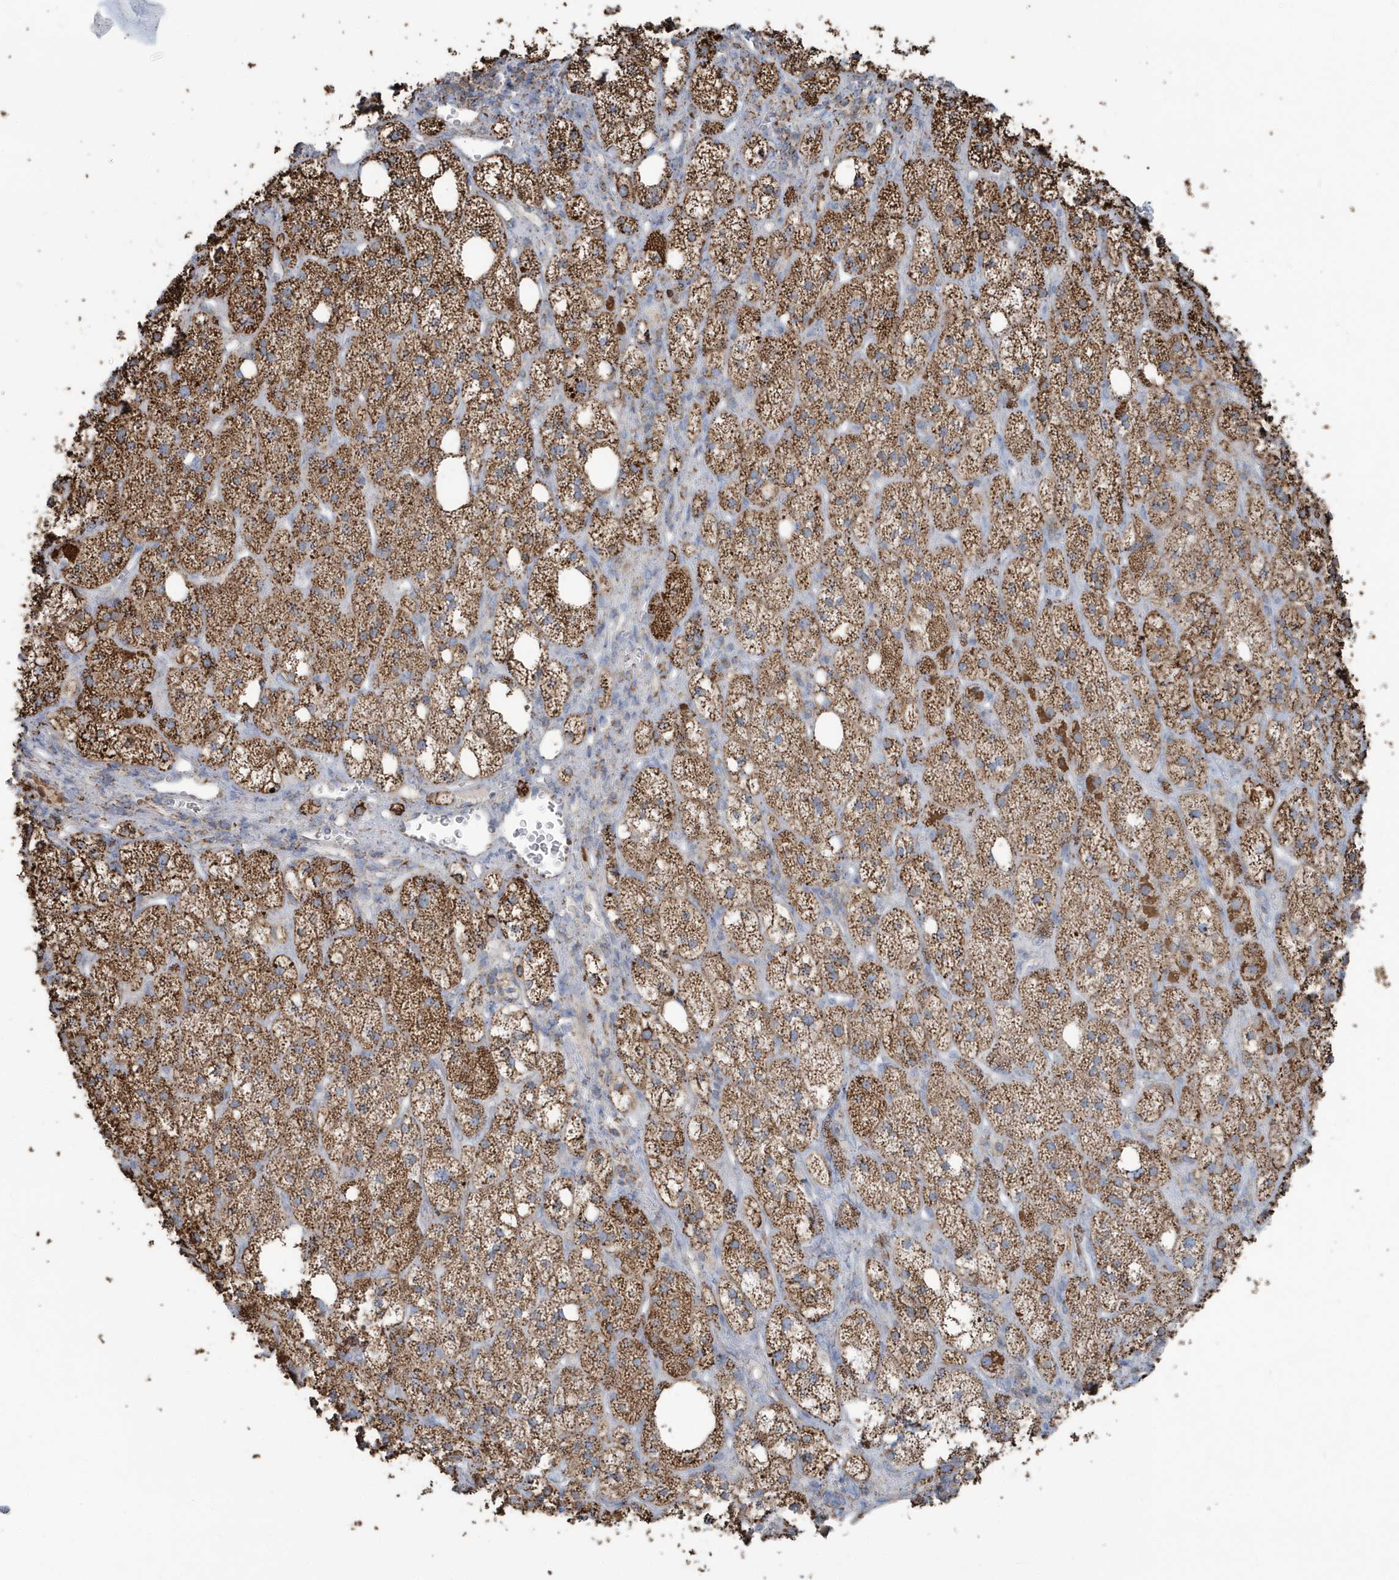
{"staining": {"intensity": "strong", "quantity": ">75%", "location": "cytoplasmic/membranous"}, "tissue": "adrenal gland", "cell_type": "Glandular cells", "image_type": "normal", "snomed": [{"axis": "morphology", "description": "Normal tissue, NOS"}, {"axis": "topography", "description": "Adrenal gland"}], "caption": "Immunohistochemical staining of normal human adrenal gland displays >75% levels of strong cytoplasmic/membranous protein positivity in approximately >75% of glandular cells. The staining was performed using DAB to visualize the protein expression in brown, while the nuclei were stained in blue with hematoxylin (Magnification: 20x).", "gene": "RAB11FIP3", "patient": {"sex": "male", "age": 61}}